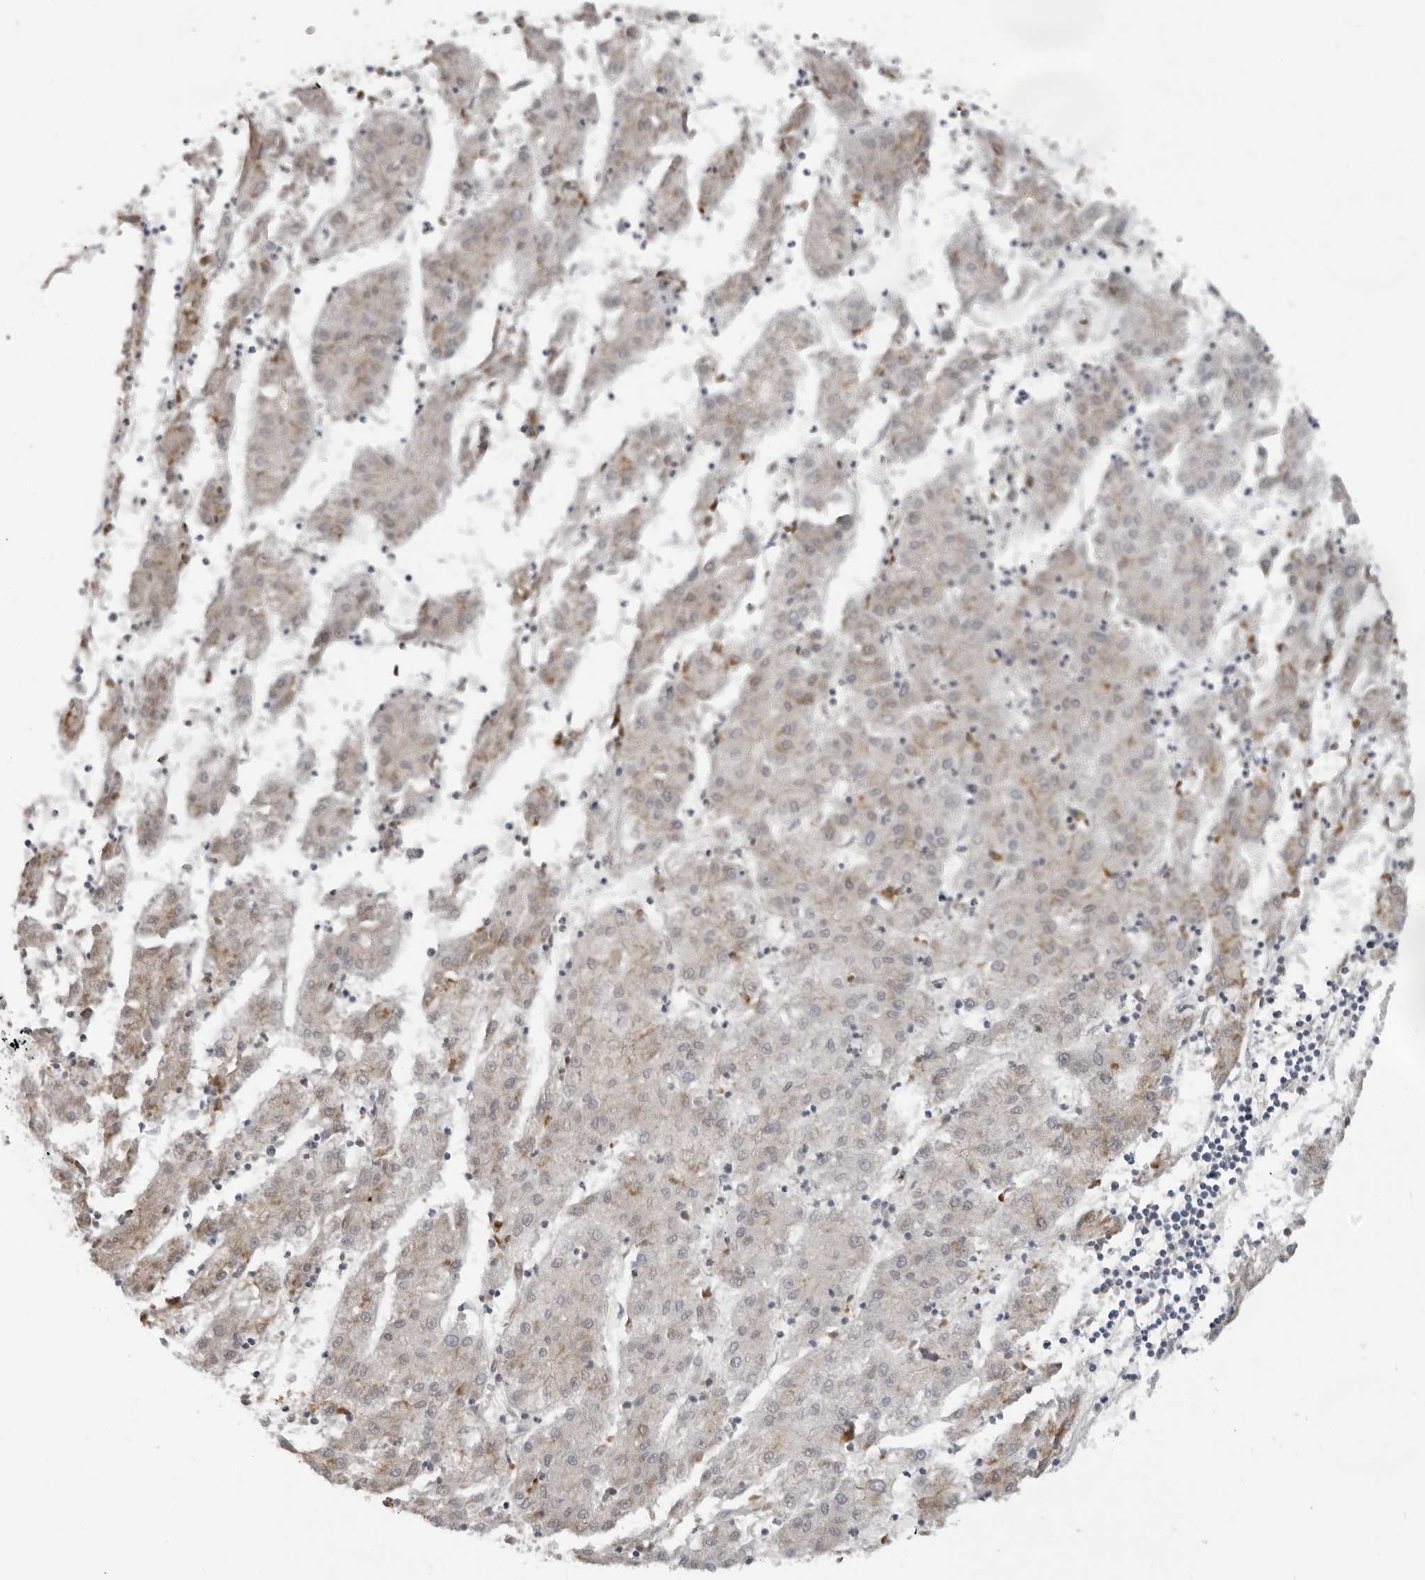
{"staining": {"intensity": "weak", "quantity": "25%-75%", "location": "cytoplasmic/membranous"}, "tissue": "liver cancer", "cell_type": "Tumor cells", "image_type": "cancer", "snomed": [{"axis": "morphology", "description": "Carcinoma, Hepatocellular, NOS"}, {"axis": "topography", "description": "Liver"}], "caption": "Tumor cells show low levels of weak cytoplasmic/membranous expression in about 25%-75% of cells in human liver hepatocellular carcinoma. The staining is performed using DAB brown chromogen to label protein expression. The nuclei are counter-stained blue using hematoxylin.", "gene": "SRGAP2", "patient": {"sex": "male", "age": 72}}